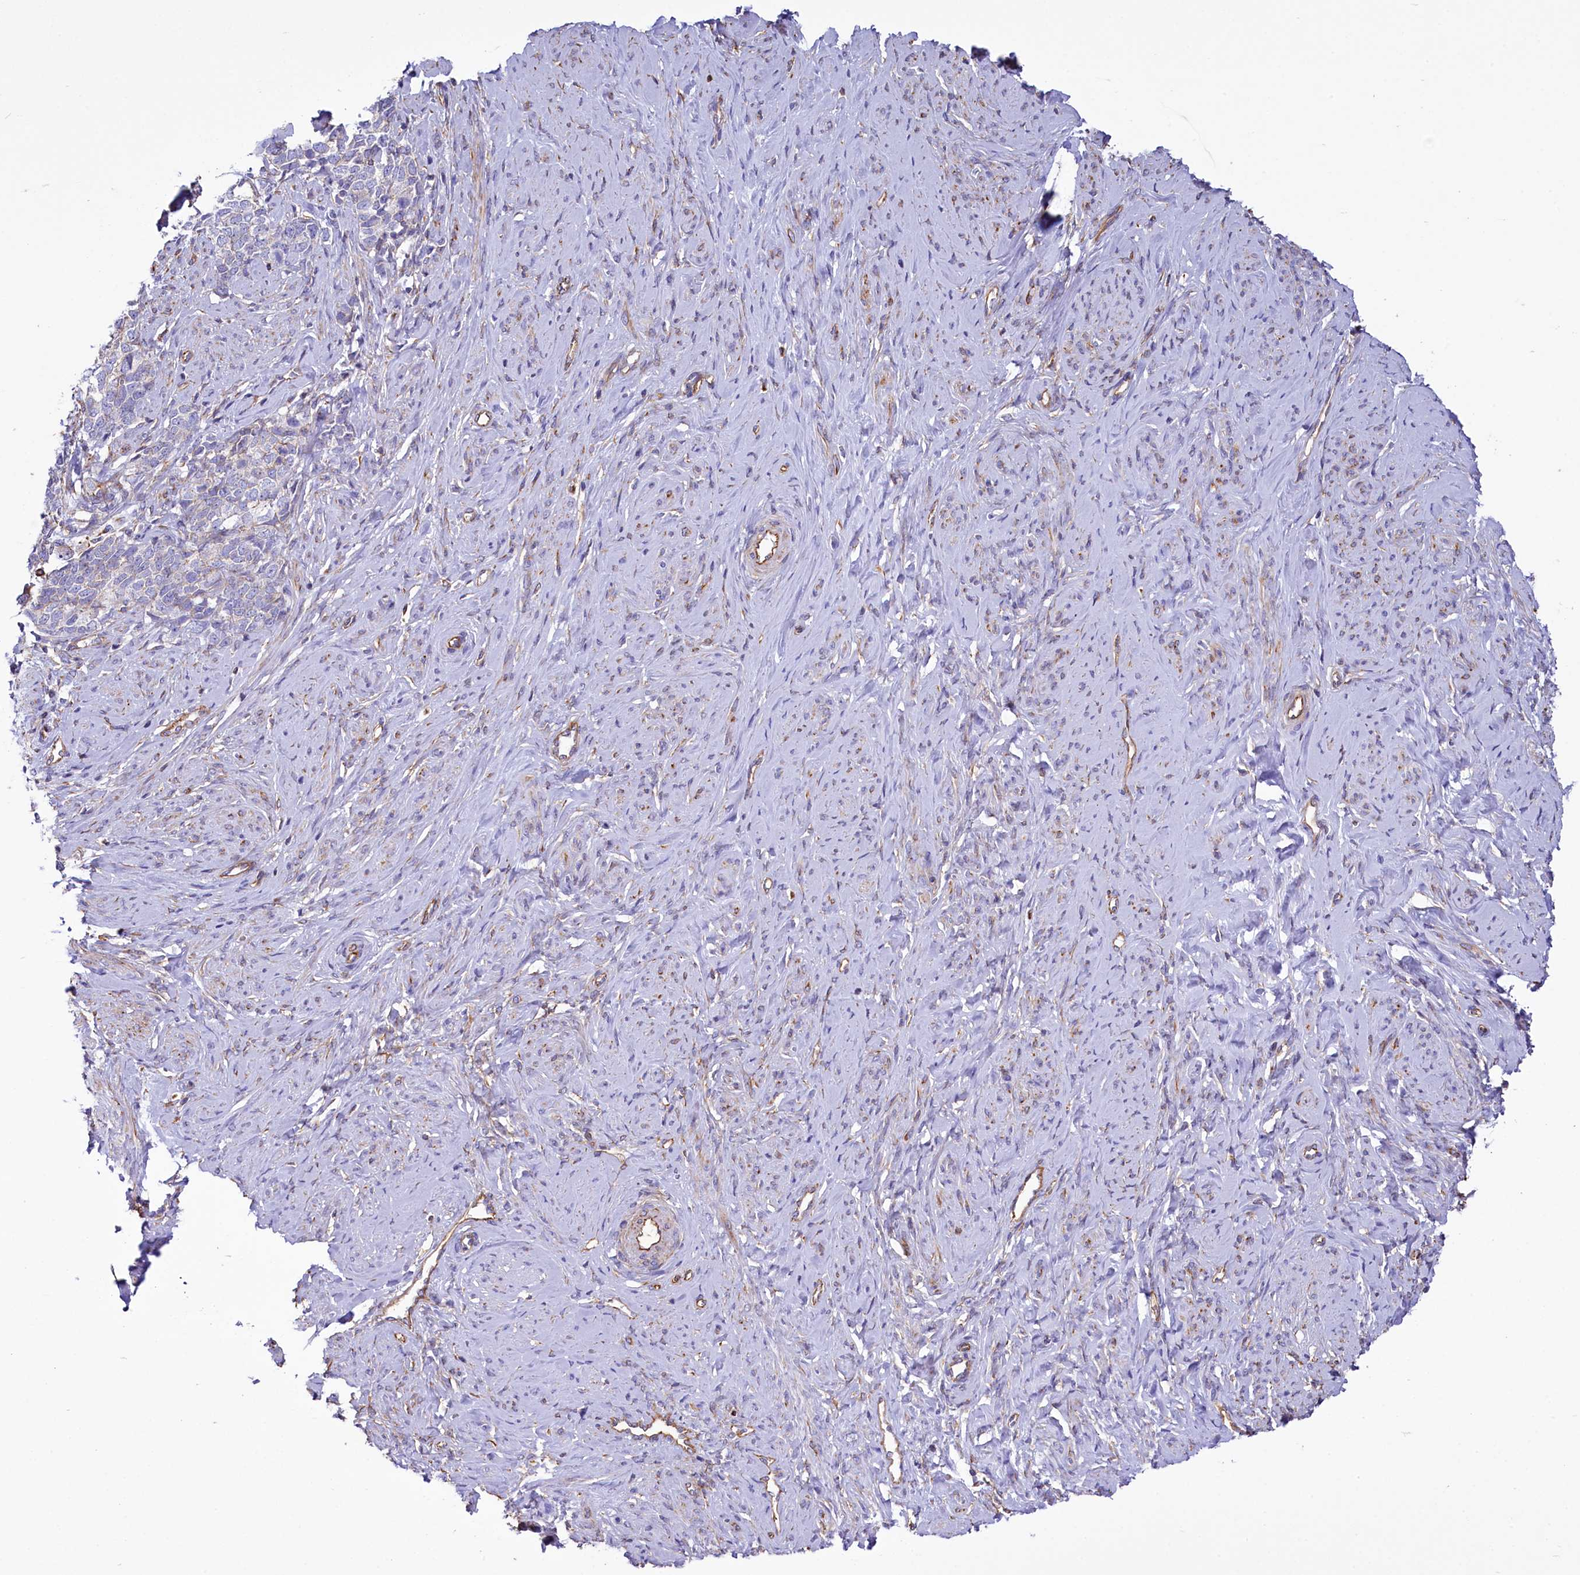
{"staining": {"intensity": "negative", "quantity": "none", "location": "none"}, "tissue": "cervical cancer", "cell_type": "Tumor cells", "image_type": "cancer", "snomed": [{"axis": "morphology", "description": "Squamous cell carcinoma, NOS"}, {"axis": "topography", "description": "Cervix"}], "caption": "DAB (3,3'-diaminobenzidine) immunohistochemical staining of human cervical squamous cell carcinoma shows no significant positivity in tumor cells.", "gene": "CD99", "patient": {"sex": "female", "age": 63}}